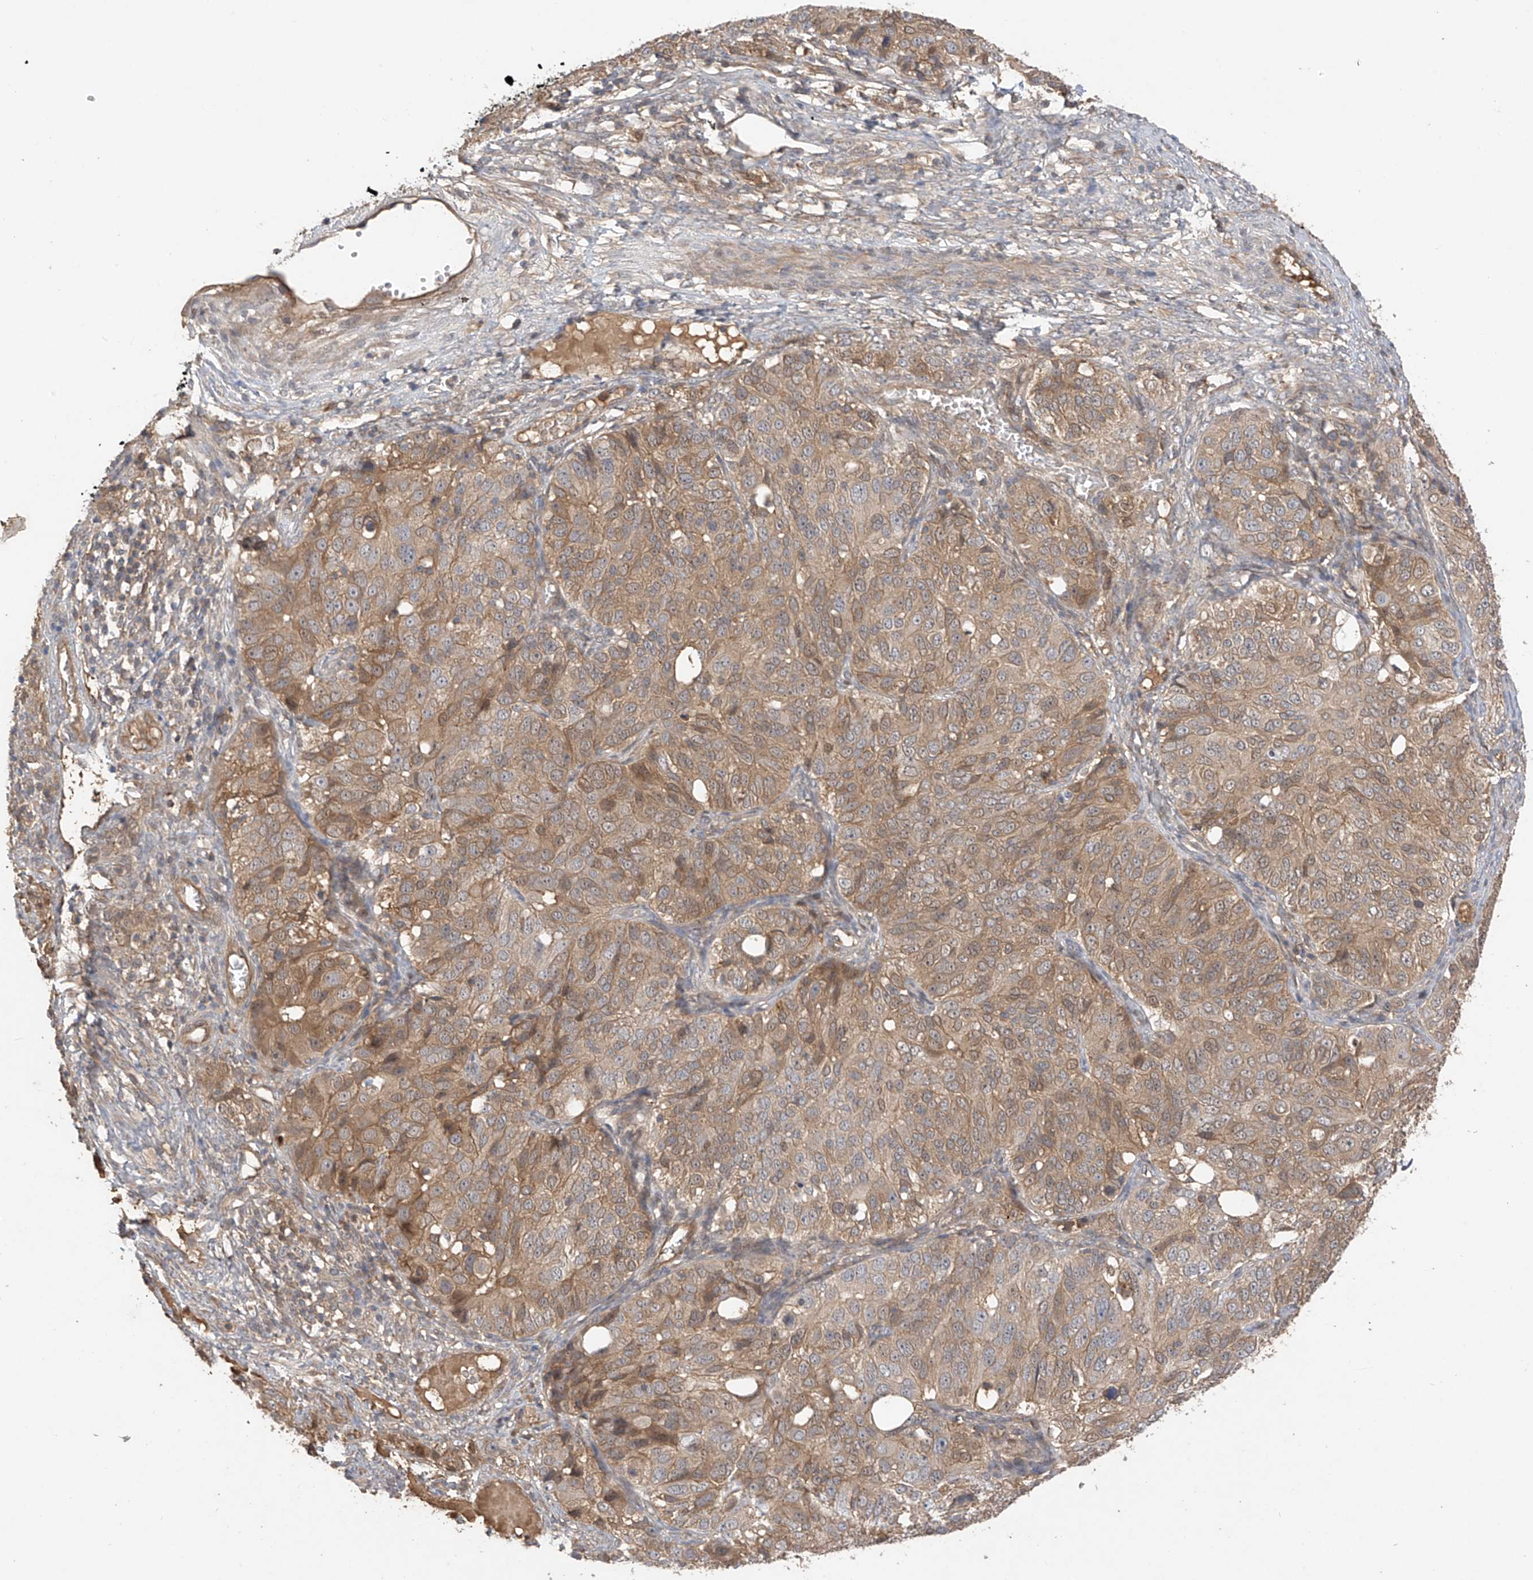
{"staining": {"intensity": "moderate", "quantity": "25%-75%", "location": "cytoplasmic/membranous"}, "tissue": "ovarian cancer", "cell_type": "Tumor cells", "image_type": "cancer", "snomed": [{"axis": "morphology", "description": "Carcinoma, endometroid"}, {"axis": "topography", "description": "Ovary"}], "caption": "Ovarian cancer was stained to show a protein in brown. There is medium levels of moderate cytoplasmic/membranous positivity in about 25%-75% of tumor cells.", "gene": "CACNA2D4", "patient": {"sex": "female", "age": 51}}